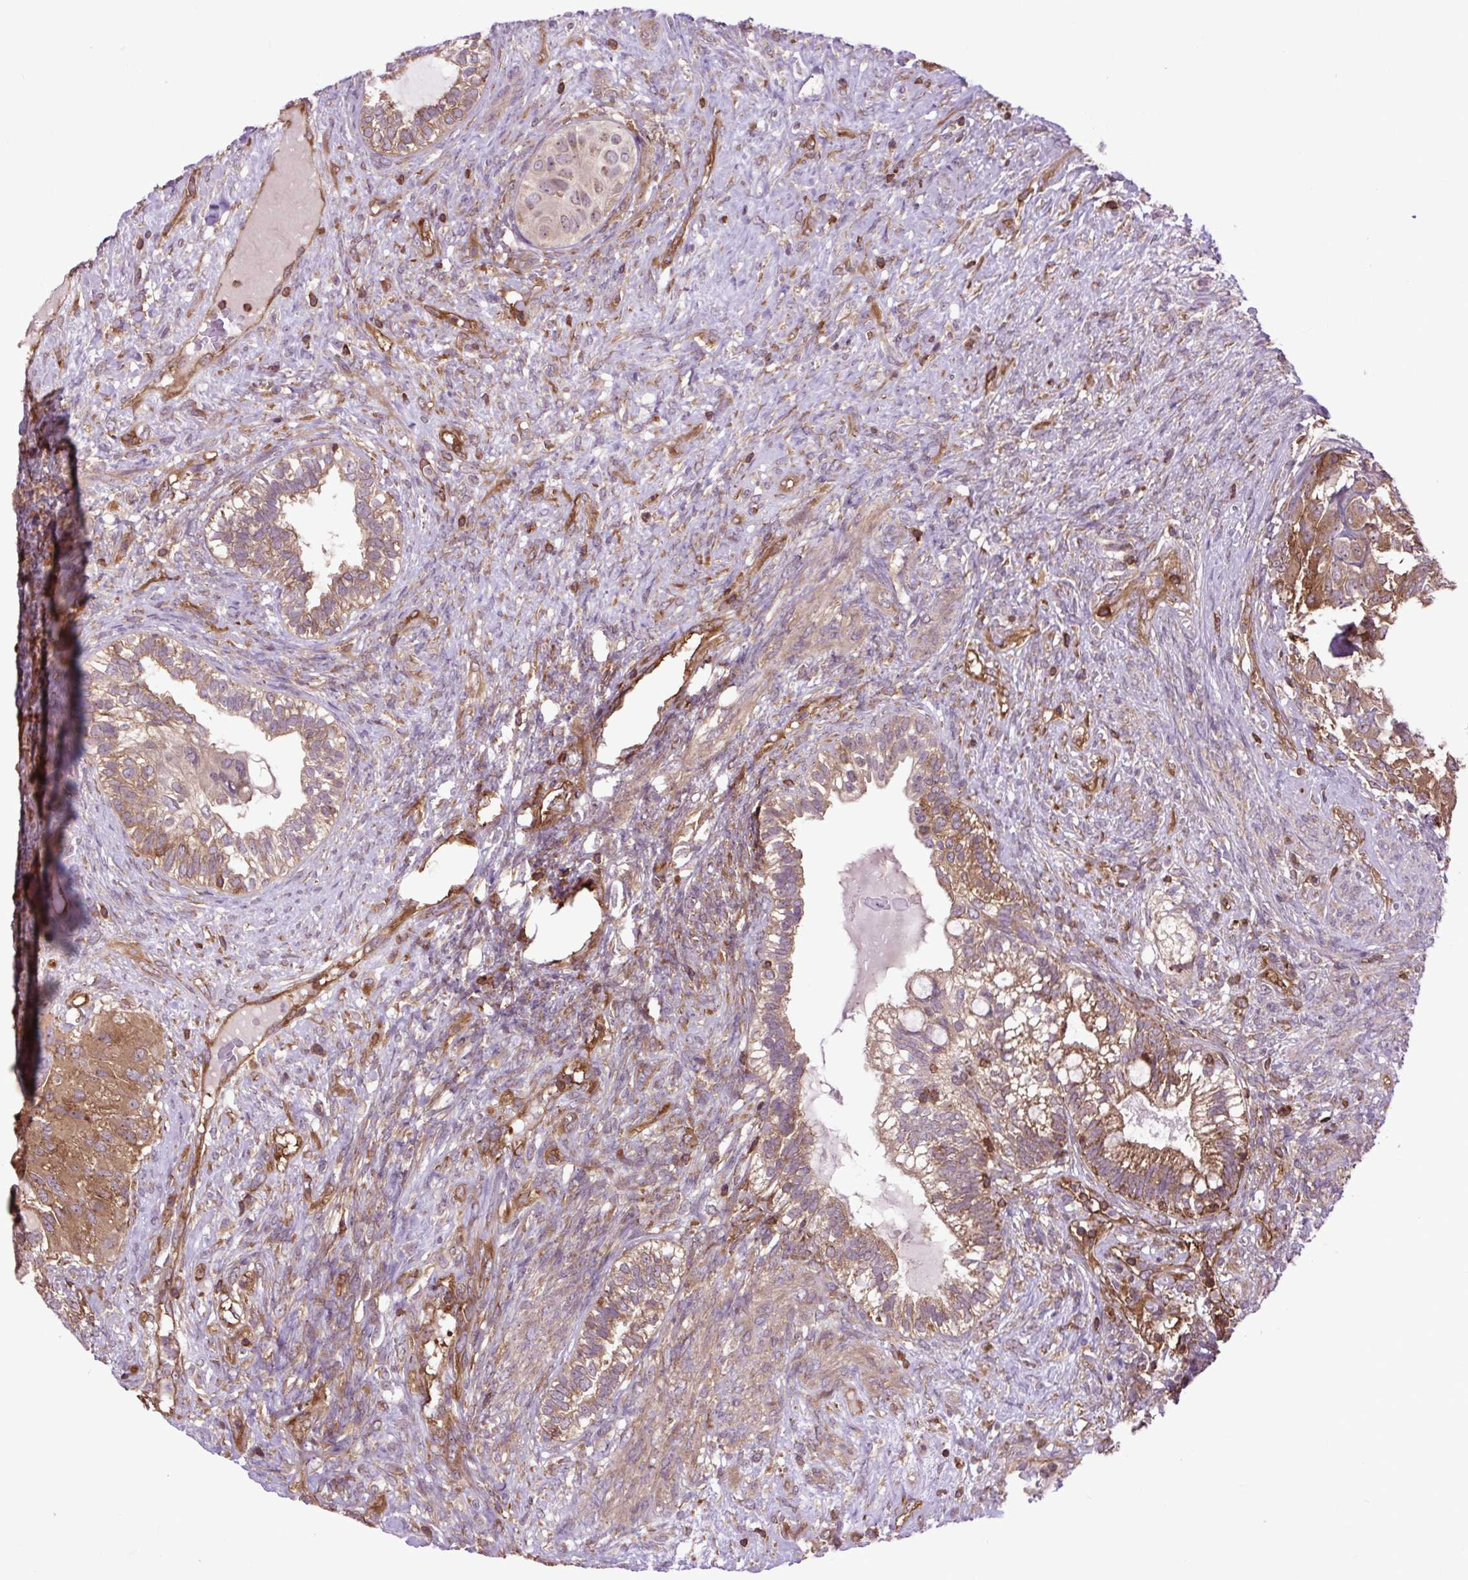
{"staining": {"intensity": "moderate", "quantity": ">75%", "location": "cytoplasmic/membranous"}, "tissue": "testis cancer", "cell_type": "Tumor cells", "image_type": "cancer", "snomed": [{"axis": "morphology", "description": "Seminoma, NOS"}, {"axis": "morphology", "description": "Carcinoma, Embryonal, NOS"}, {"axis": "topography", "description": "Testis"}], "caption": "The micrograph exhibits immunohistochemical staining of testis cancer (seminoma). There is moderate cytoplasmic/membranous positivity is present in about >75% of tumor cells.", "gene": "PLCG1", "patient": {"sex": "male", "age": 41}}